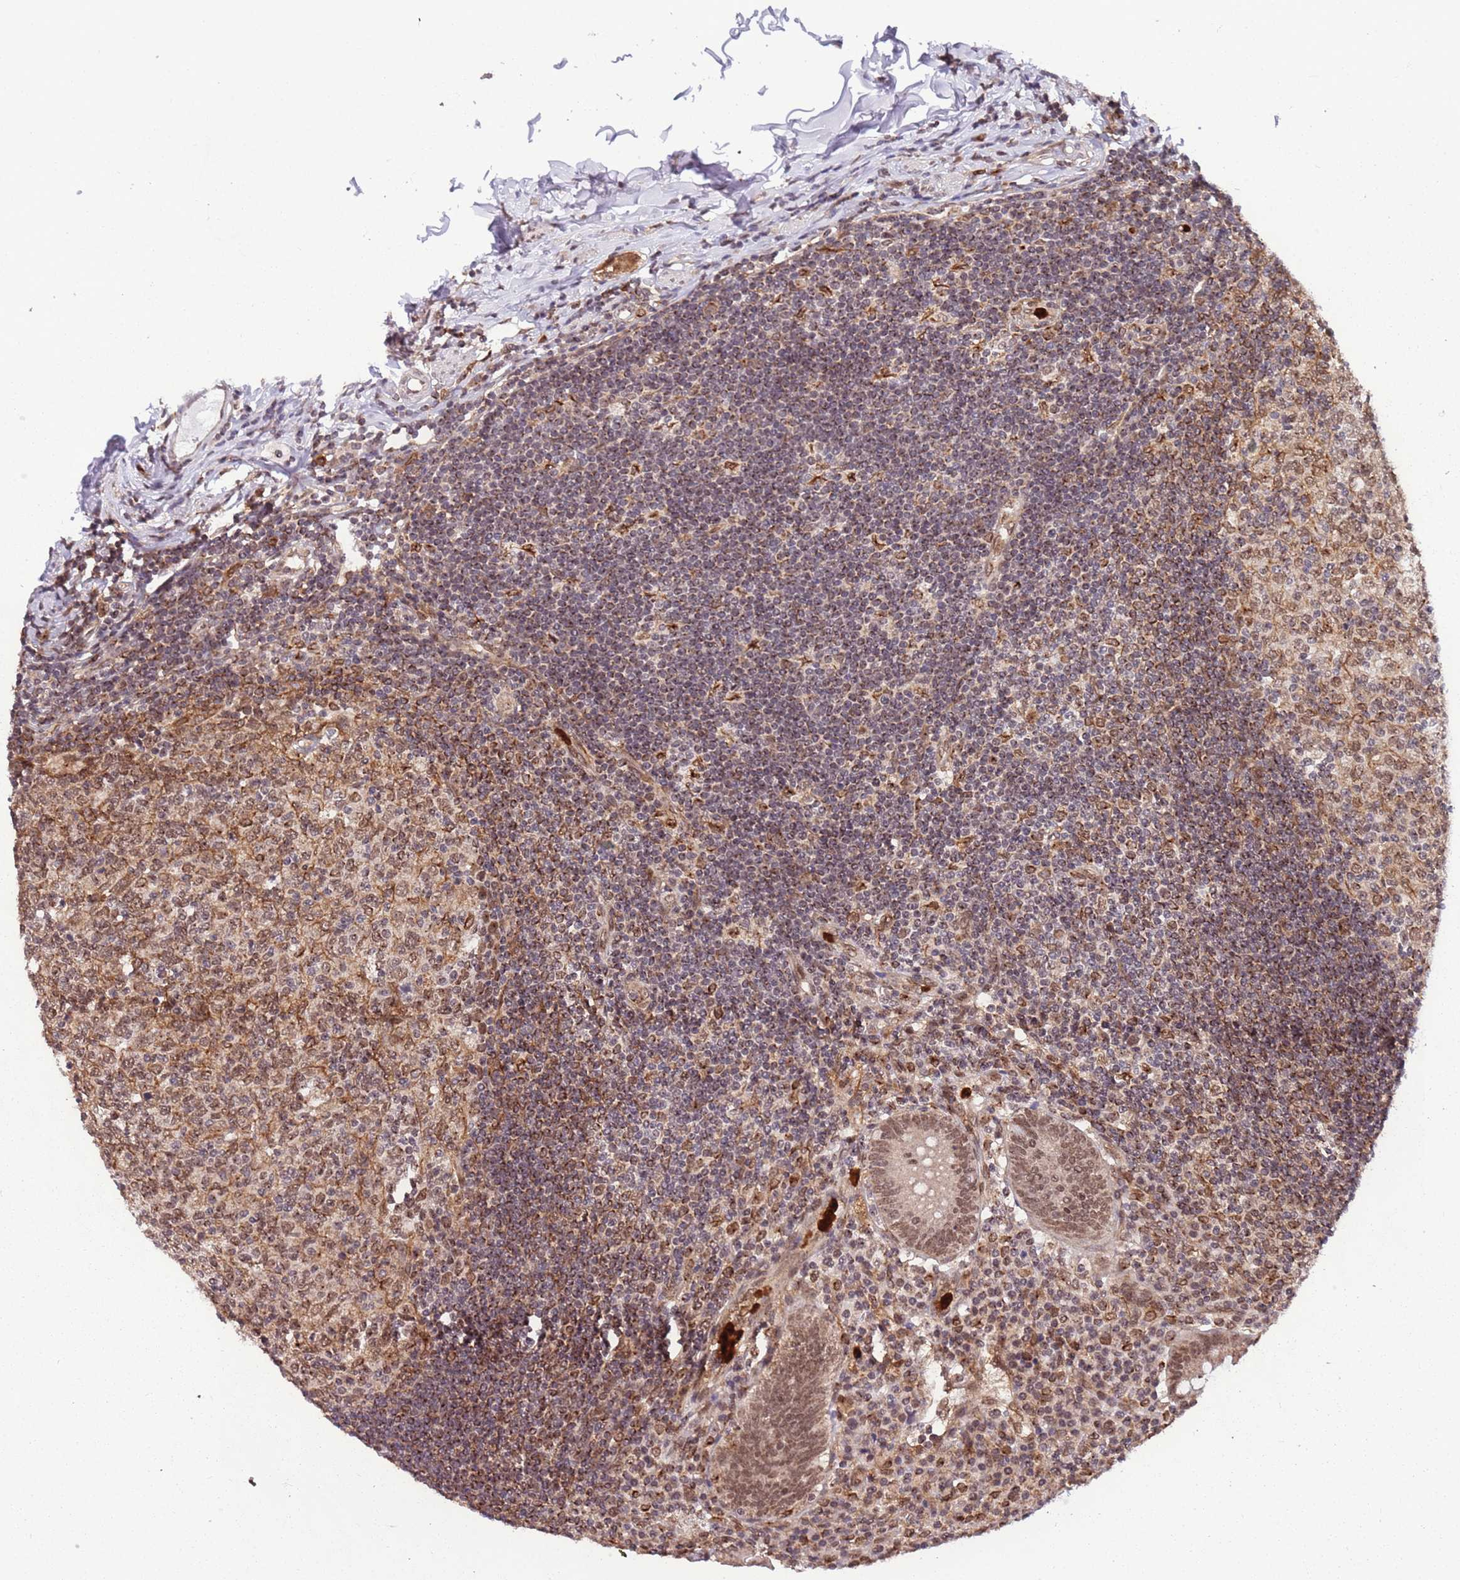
{"staining": {"intensity": "moderate", "quantity": ">75%", "location": "nuclear"}, "tissue": "appendix", "cell_type": "Glandular cells", "image_type": "normal", "snomed": [{"axis": "morphology", "description": "Normal tissue, NOS"}, {"axis": "topography", "description": "Appendix"}], "caption": "Immunohistochemical staining of benign appendix displays >75% levels of moderate nuclear protein positivity in approximately >75% of glandular cells. The protein is stained brown, and the nuclei are stained in blue (DAB IHC with brightfield microscopy, high magnification).", "gene": "CEP170", "patient": {"sex": "female", "age": 54}}